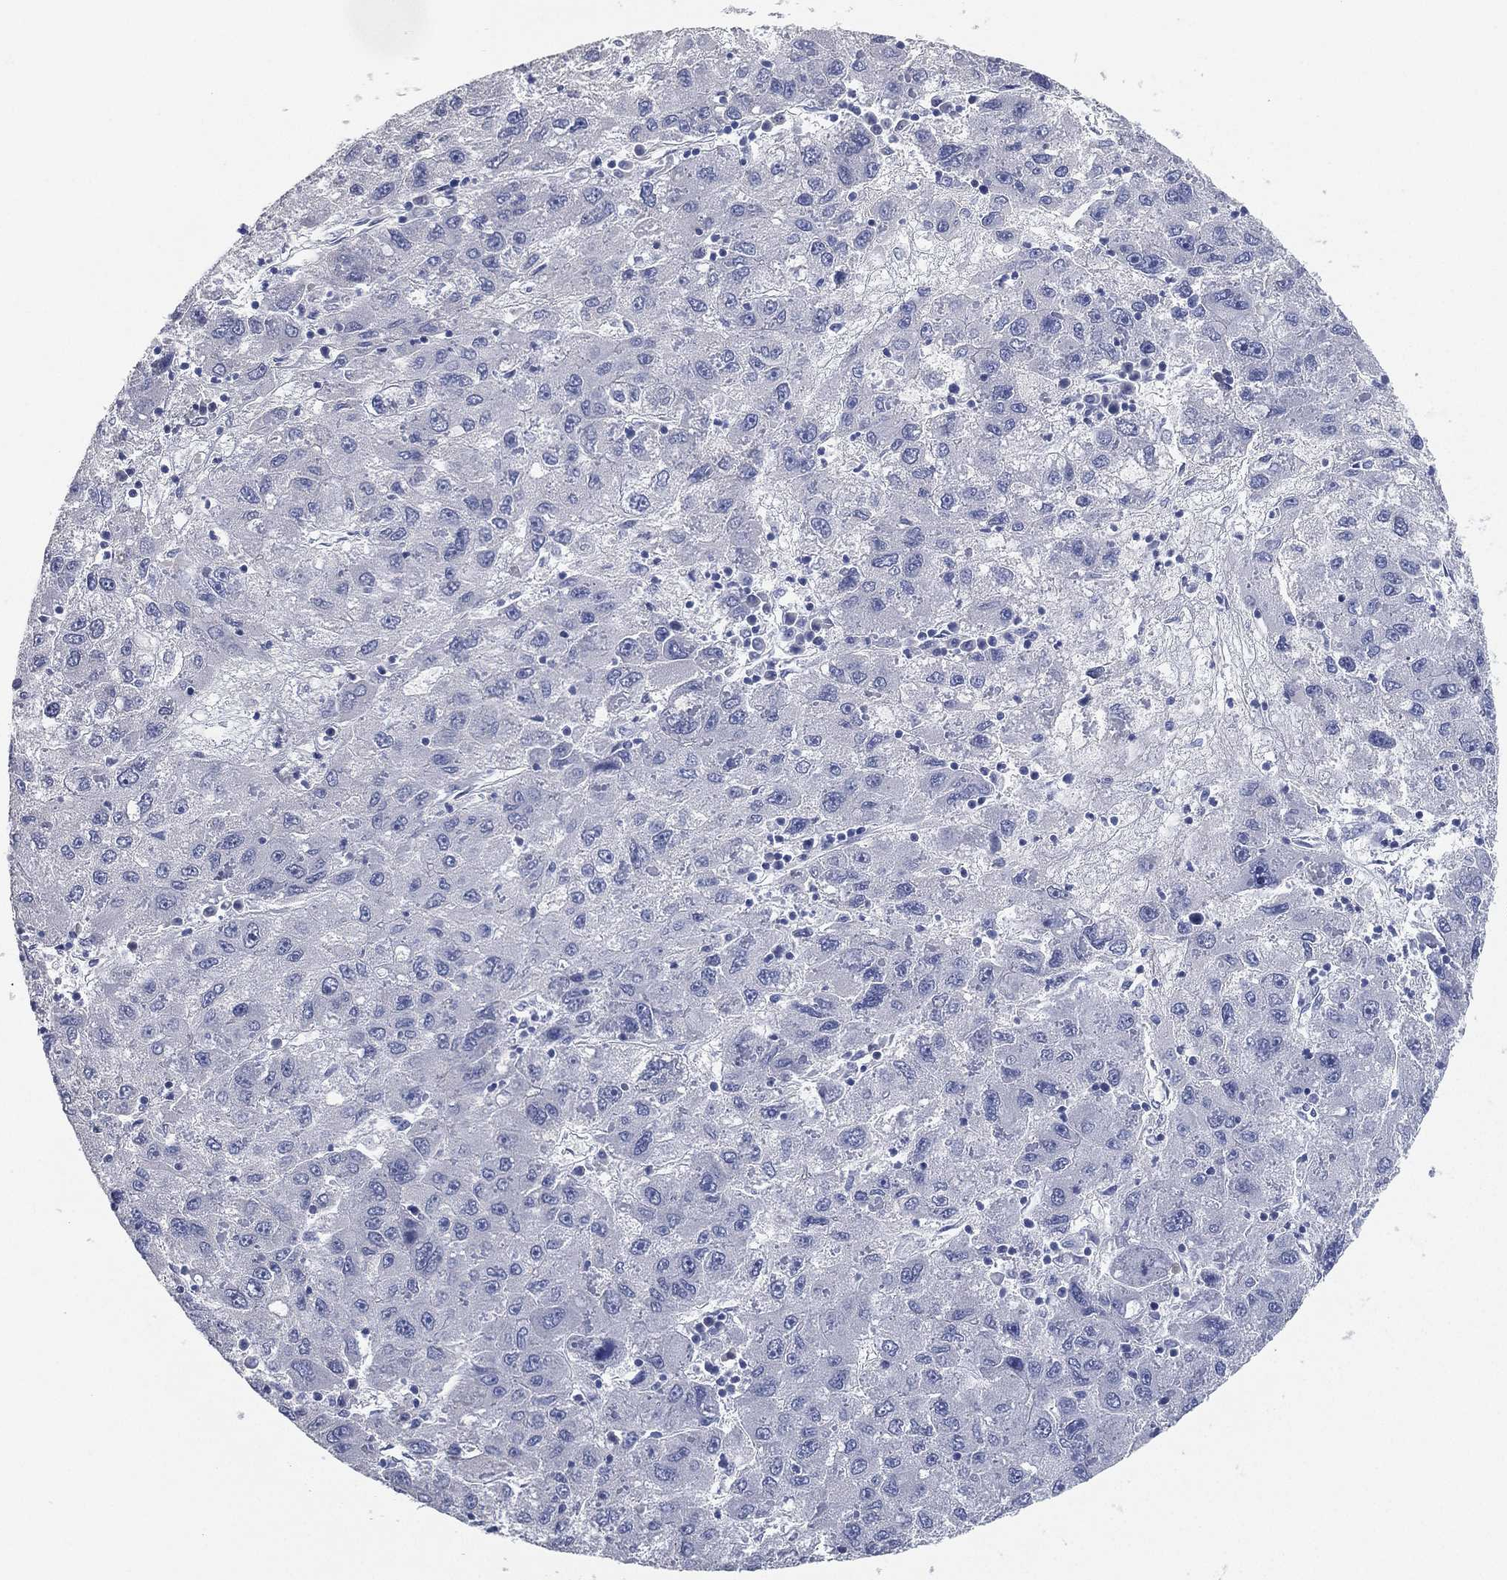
{"staining": {"intensity": "negative", "quantity": "none", "location": "none"}, "tissue": "liver cancer", "cell_type": "Tumor cells", "image_type": "cancer", "snomed": [{"axis": "morphology", "description": "Carcinoma, Hepatocellular, NOS"}, {"axis": "topography", "description": "Liver"}], "caption": "A high-resolution histopathology image shows IHC staining of hepatocellular carcinoma (liver), which demonstrates no significant positivity in tumor cells.", "gene": "FAM187B", "patient": {"sex": "male", "age": 75}}